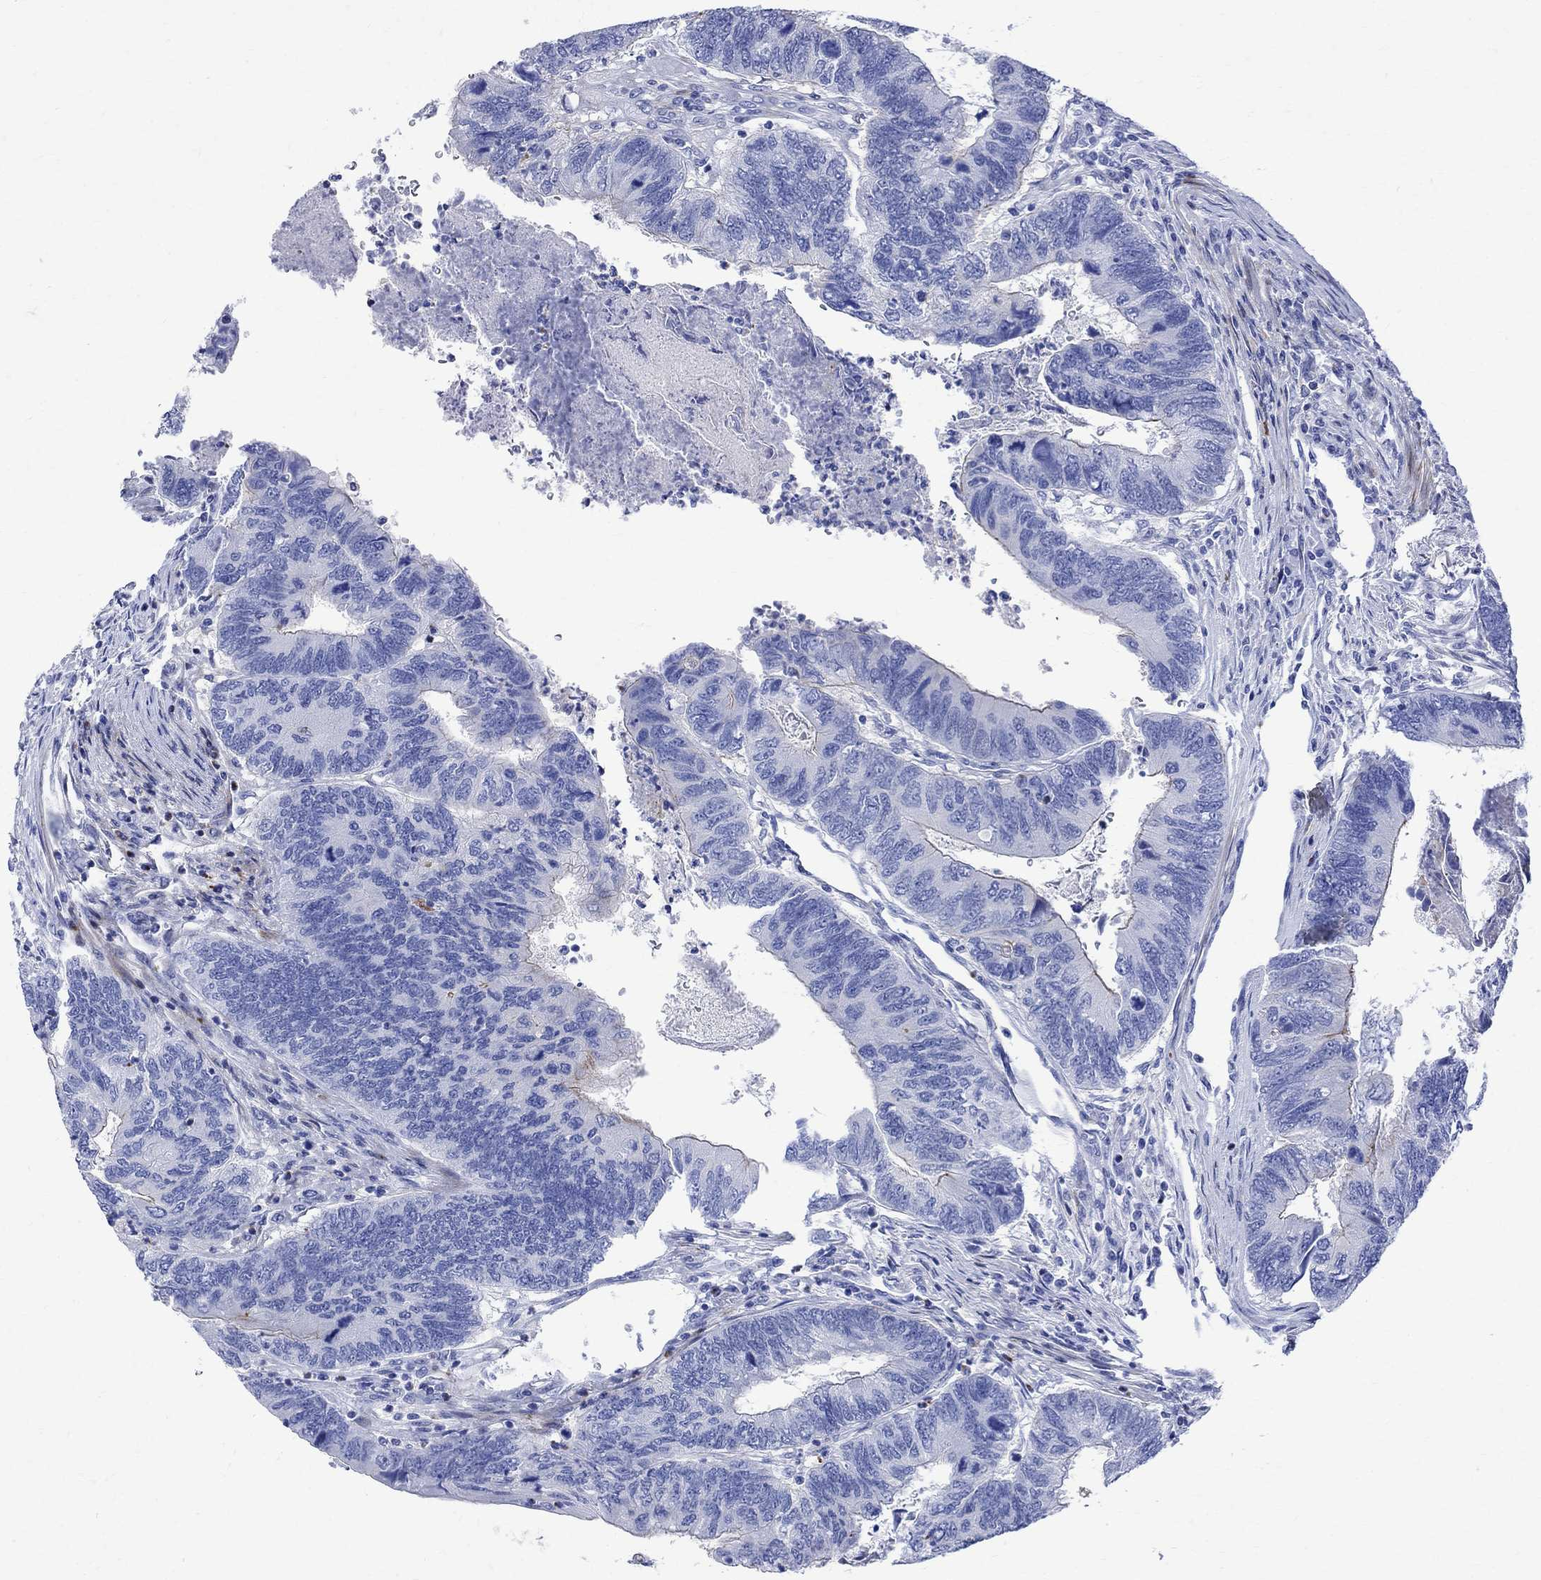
{"staining": {"intensity": "weak", "quantity": "<25%", "location": "cytoplasmic/membranous"}, "tissue": "colorectal cancer", "cell_type": "Tumor cells", "image_type": "cancer", "snomed": [{"axis": "morphology", "description": "Adenocarcinoma, NOS"}, {"axis": "topography", "description": "Colon"}], "caption": "Immunohistochemistry photomicrograph of colorectal cancer stained for a protein (brown), which shows no staining in tumor cells.", "gene": "PARVB", "patient": {"sex": "female", "age": 67}}